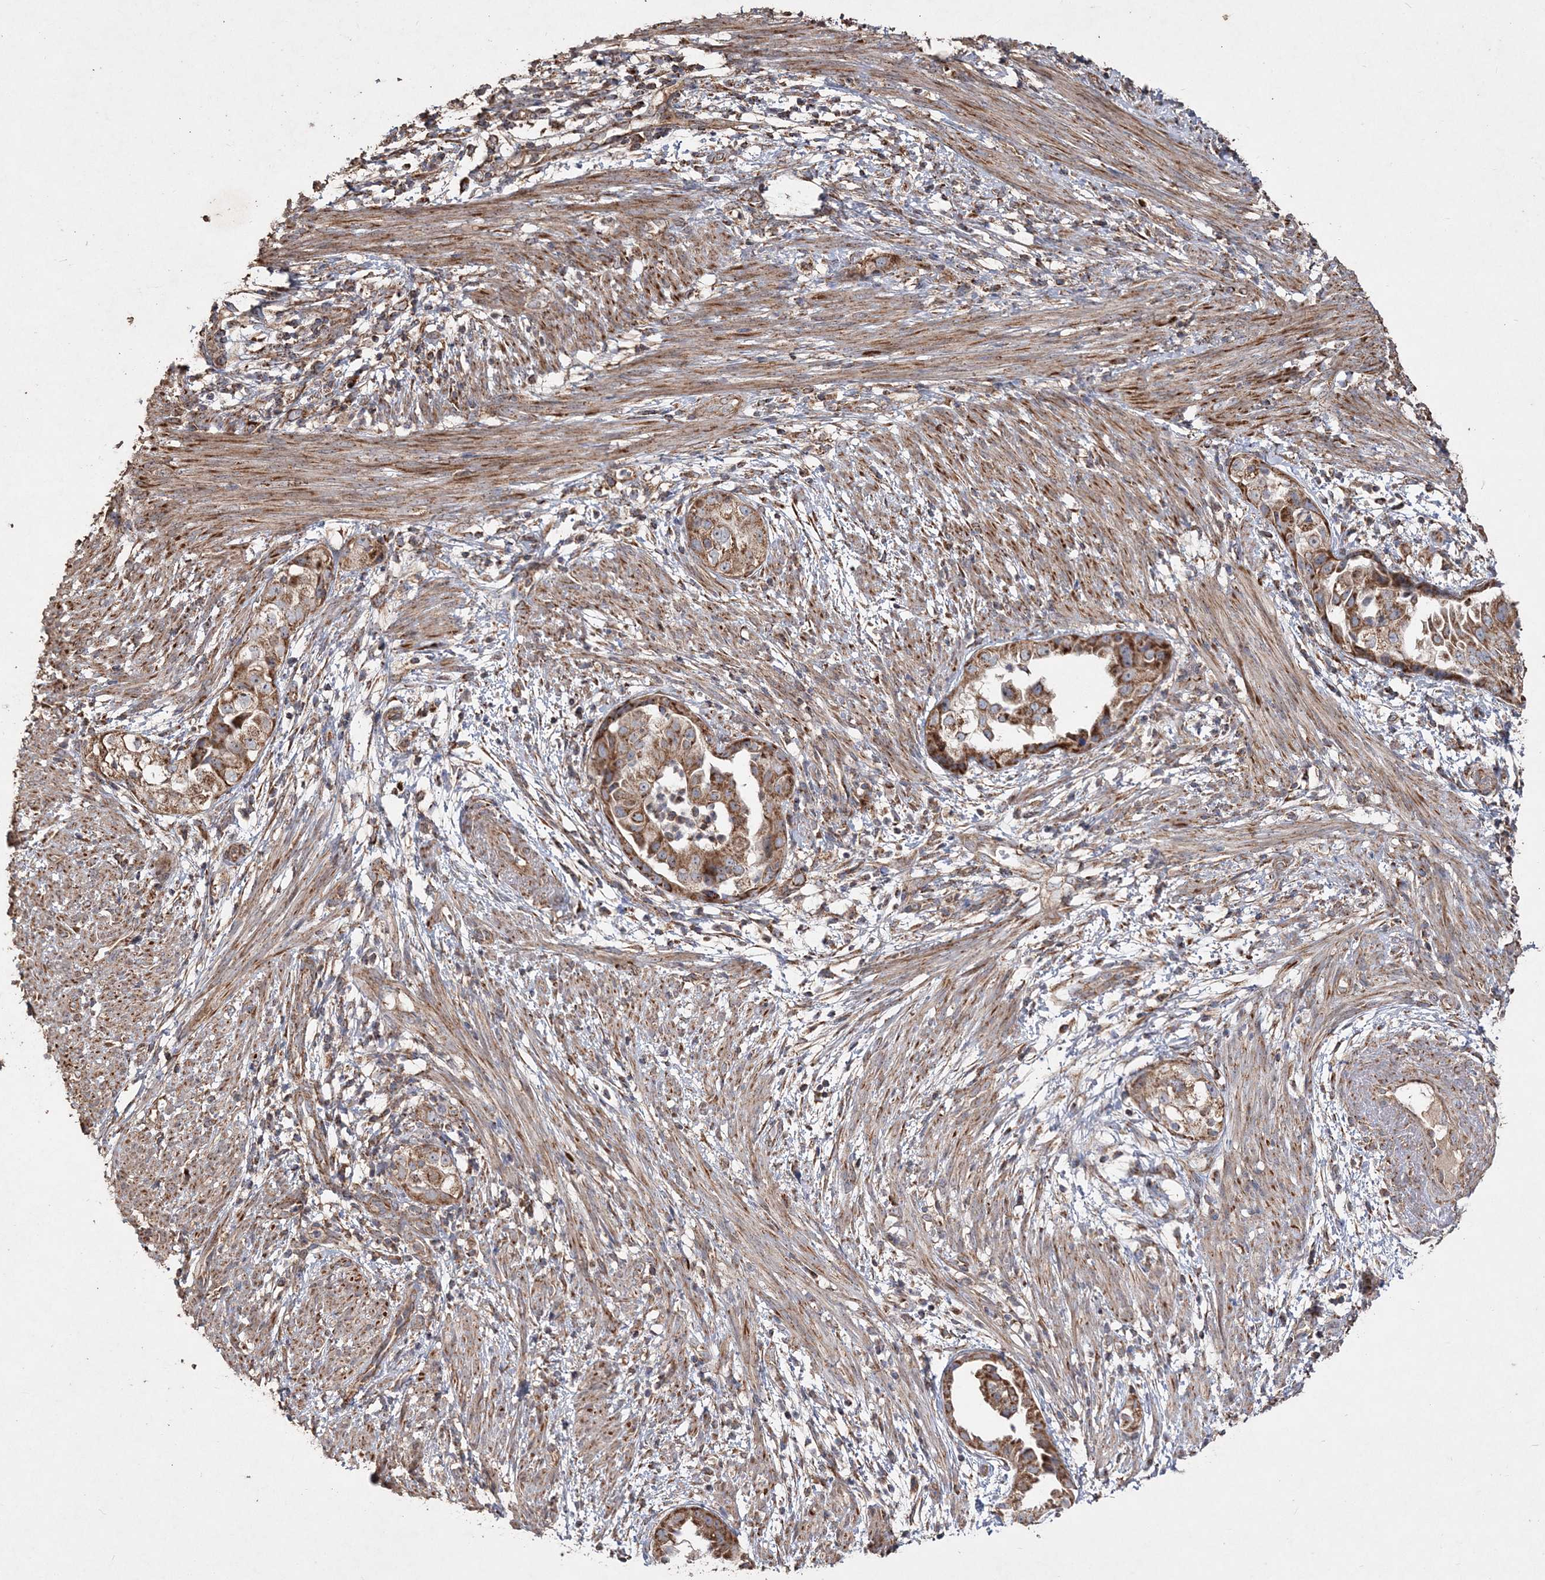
{"staining": {"intensity": "strong", "quantity": ">75%", "location": "cytoplasmic/membranous"}, "tissue": "endometrial cancer", "cell_type": "Tumor cells", "image_type": "cancer", "snomed": [{"axis": "morphology", "description": "Adenocarcinoma, NOS"}, {"axis": "topography", "description": "Endometrium"}], "caption": "Endometrial cancer (adenocarcinoma) tissue shows strong cytoplasmic/membranous staining in about >75% of tumor cells", "gene": "POC5", "patient": {"sex": "female", "age": 85}}